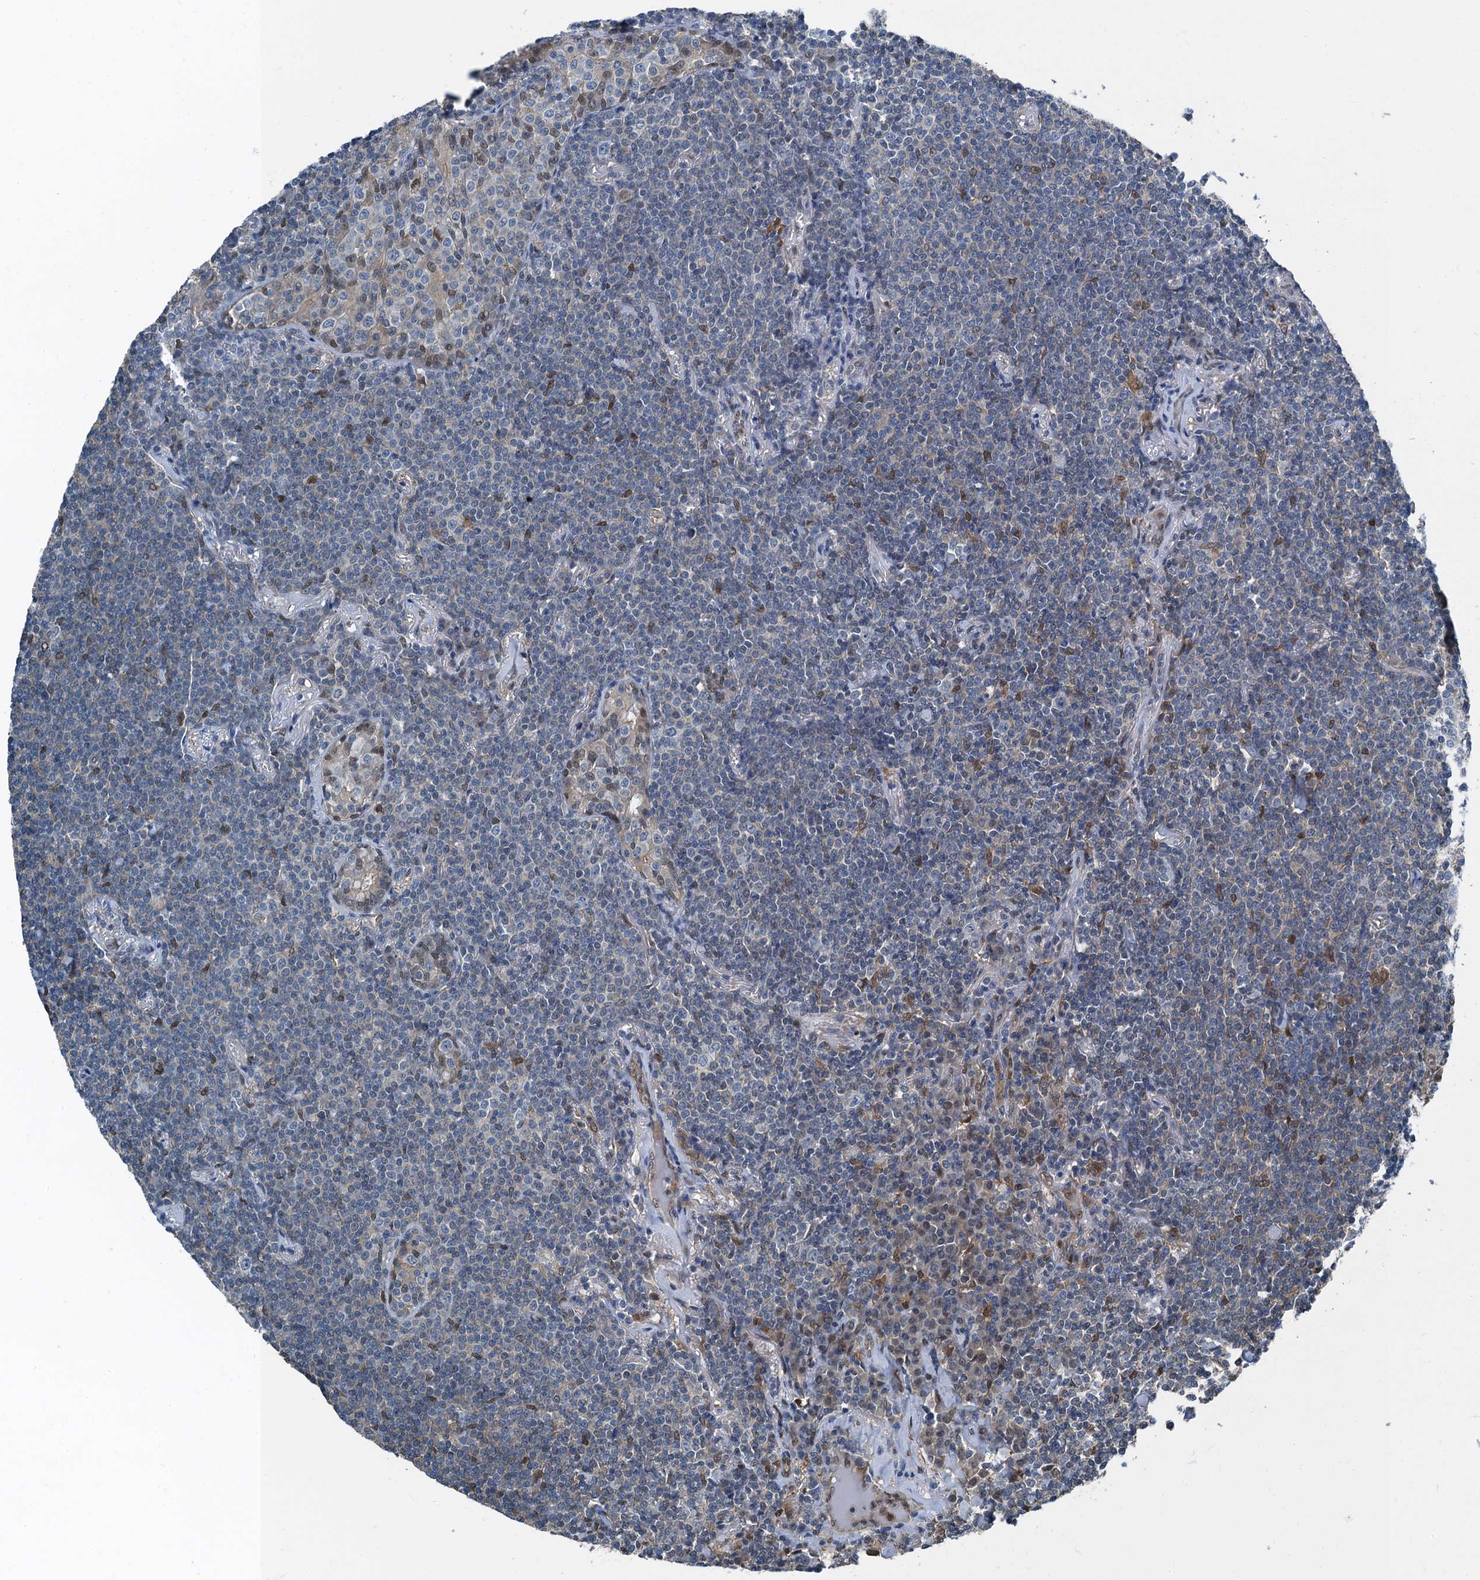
{"staining": {"intensity": "negative", "quantity": "none", "location": "none"}, "tissue": "lymphoma", "cell_type": "Tumor cells", "image_type": "cancer", "snomed": [{"axis": "morphology", "description": "Malignant lymphoma, non-Hodgkin's type, Low grade"}, {"axis": "topography", "description": "Lung"}], "caption": "Human lymphoma stained for a protein using IHC shows no positivity in tumor cells.", "gene": "RNH1", "patient": {"sex": "female", "age": 71}}